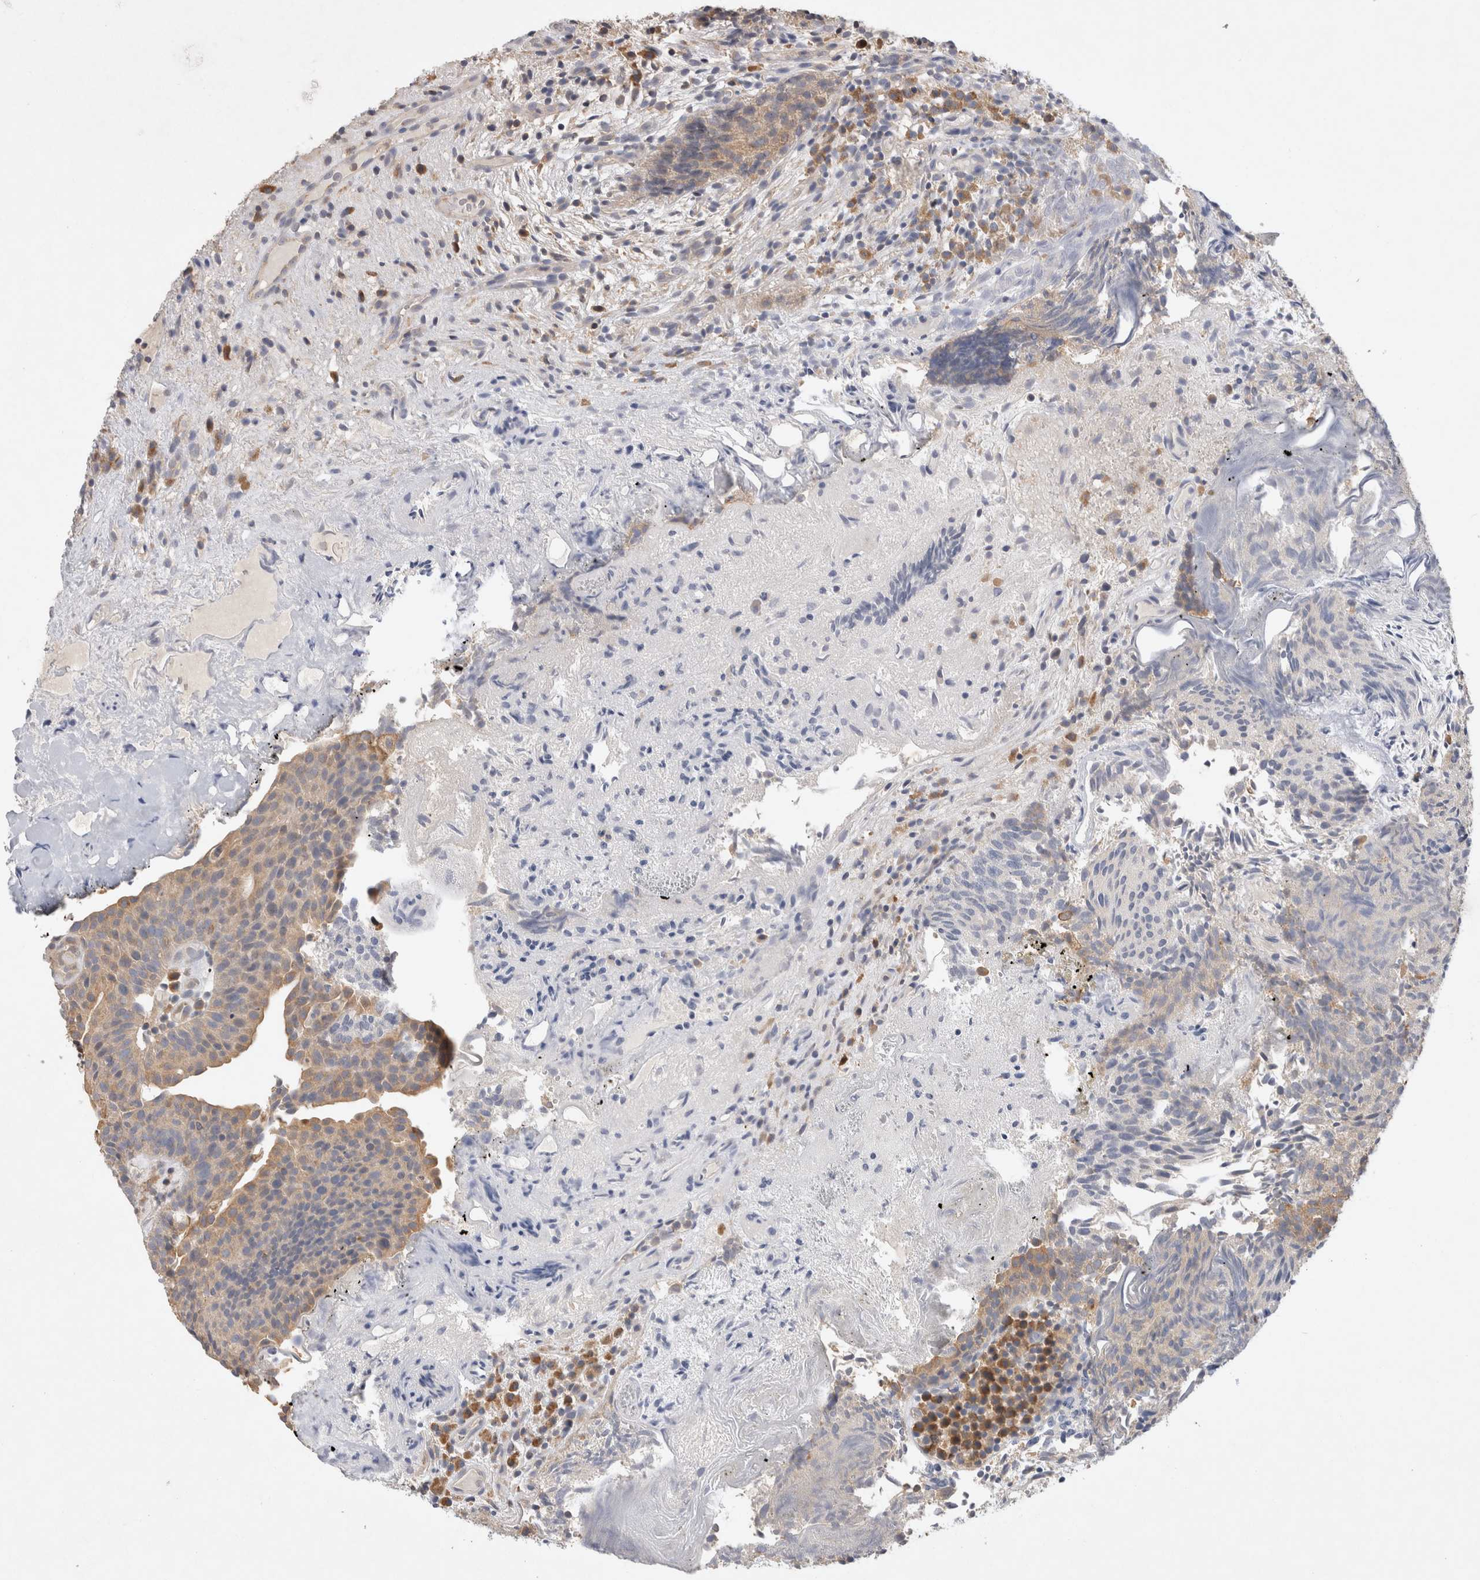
{"staining": {"intensity": "moderate", "quantity": ">75%", "location": "cytoplasmic/membranous"}, "tissue": "urothelial cancer", "cell_type": "Tumor cells", "image_type": "cancer", "snomed": [{"axis": "morphology", "description": "Urothelial carcinoma, Low grade"}, {"axis": "topography", "description": "Urinary bladder"}], "caption": "A brown stain labels moderate cytoplasmic/membranous staining of a protein in human urothelial carcinoma (low-grade) tumor cells.", "gene": "GAS1", "patient": {"sex": "male", "age": 86}}